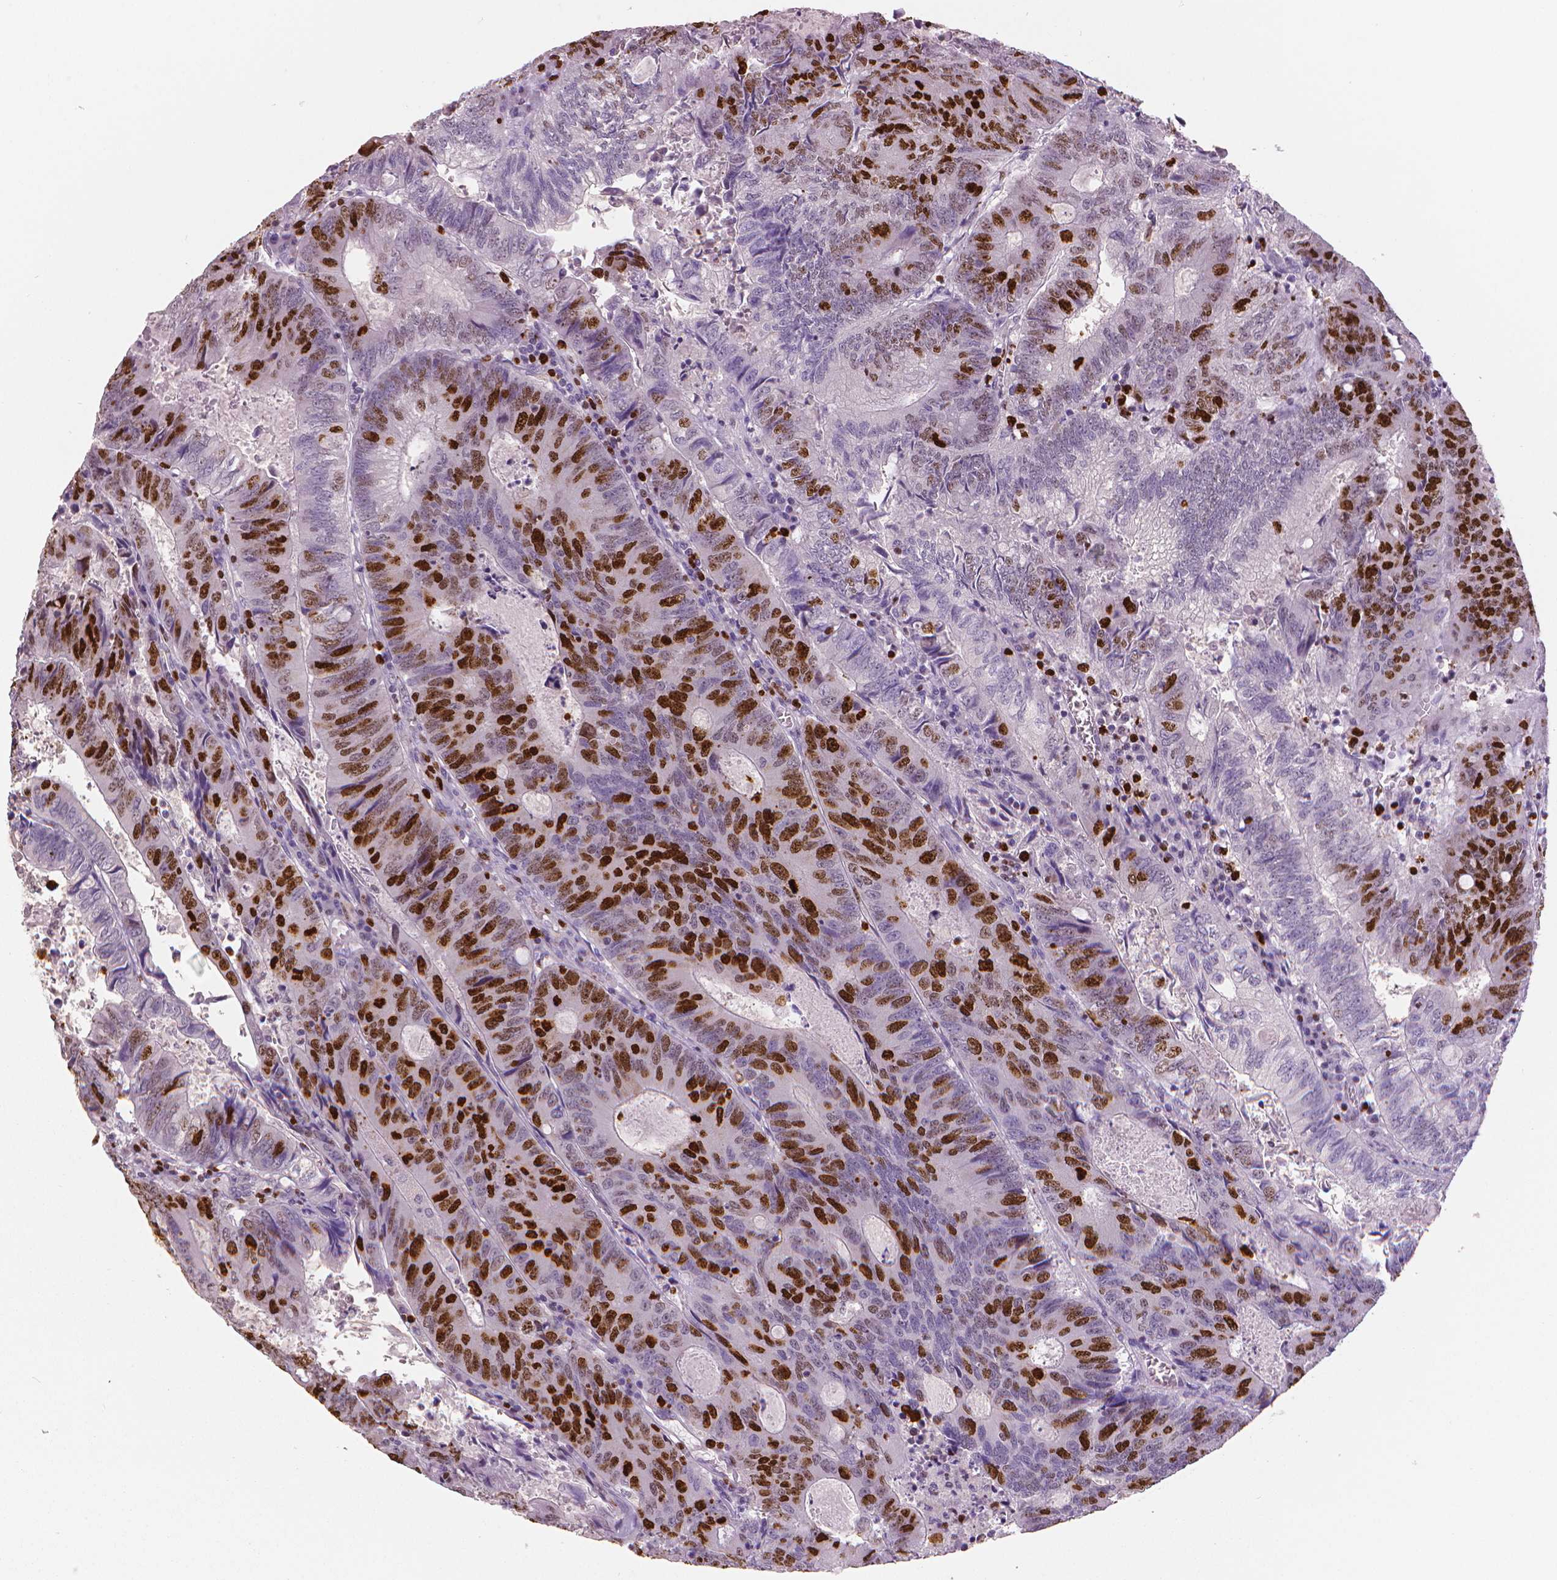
{"staining": {"intensity": "moderate", "quantity": "25%-75%", "location": "nuclear"}, "tissue": "colorectal cancer", "cell_type": "Tumor cells", "image_type": "cancer", "snomed": [{"axis": "morphology", "description": "Adenocarcinoma, NOS"}, {"axis": "topography", "description": "Colon"}], "caption": "An IHC micrograph of neoplastic tissue is shown. Protein staining in brown highlights moderate nuclear positivity in colorectal adenocarcinoma within tumor cells.", "gene": "MKI67", "patient": {"sex": "male", "age": 67}}